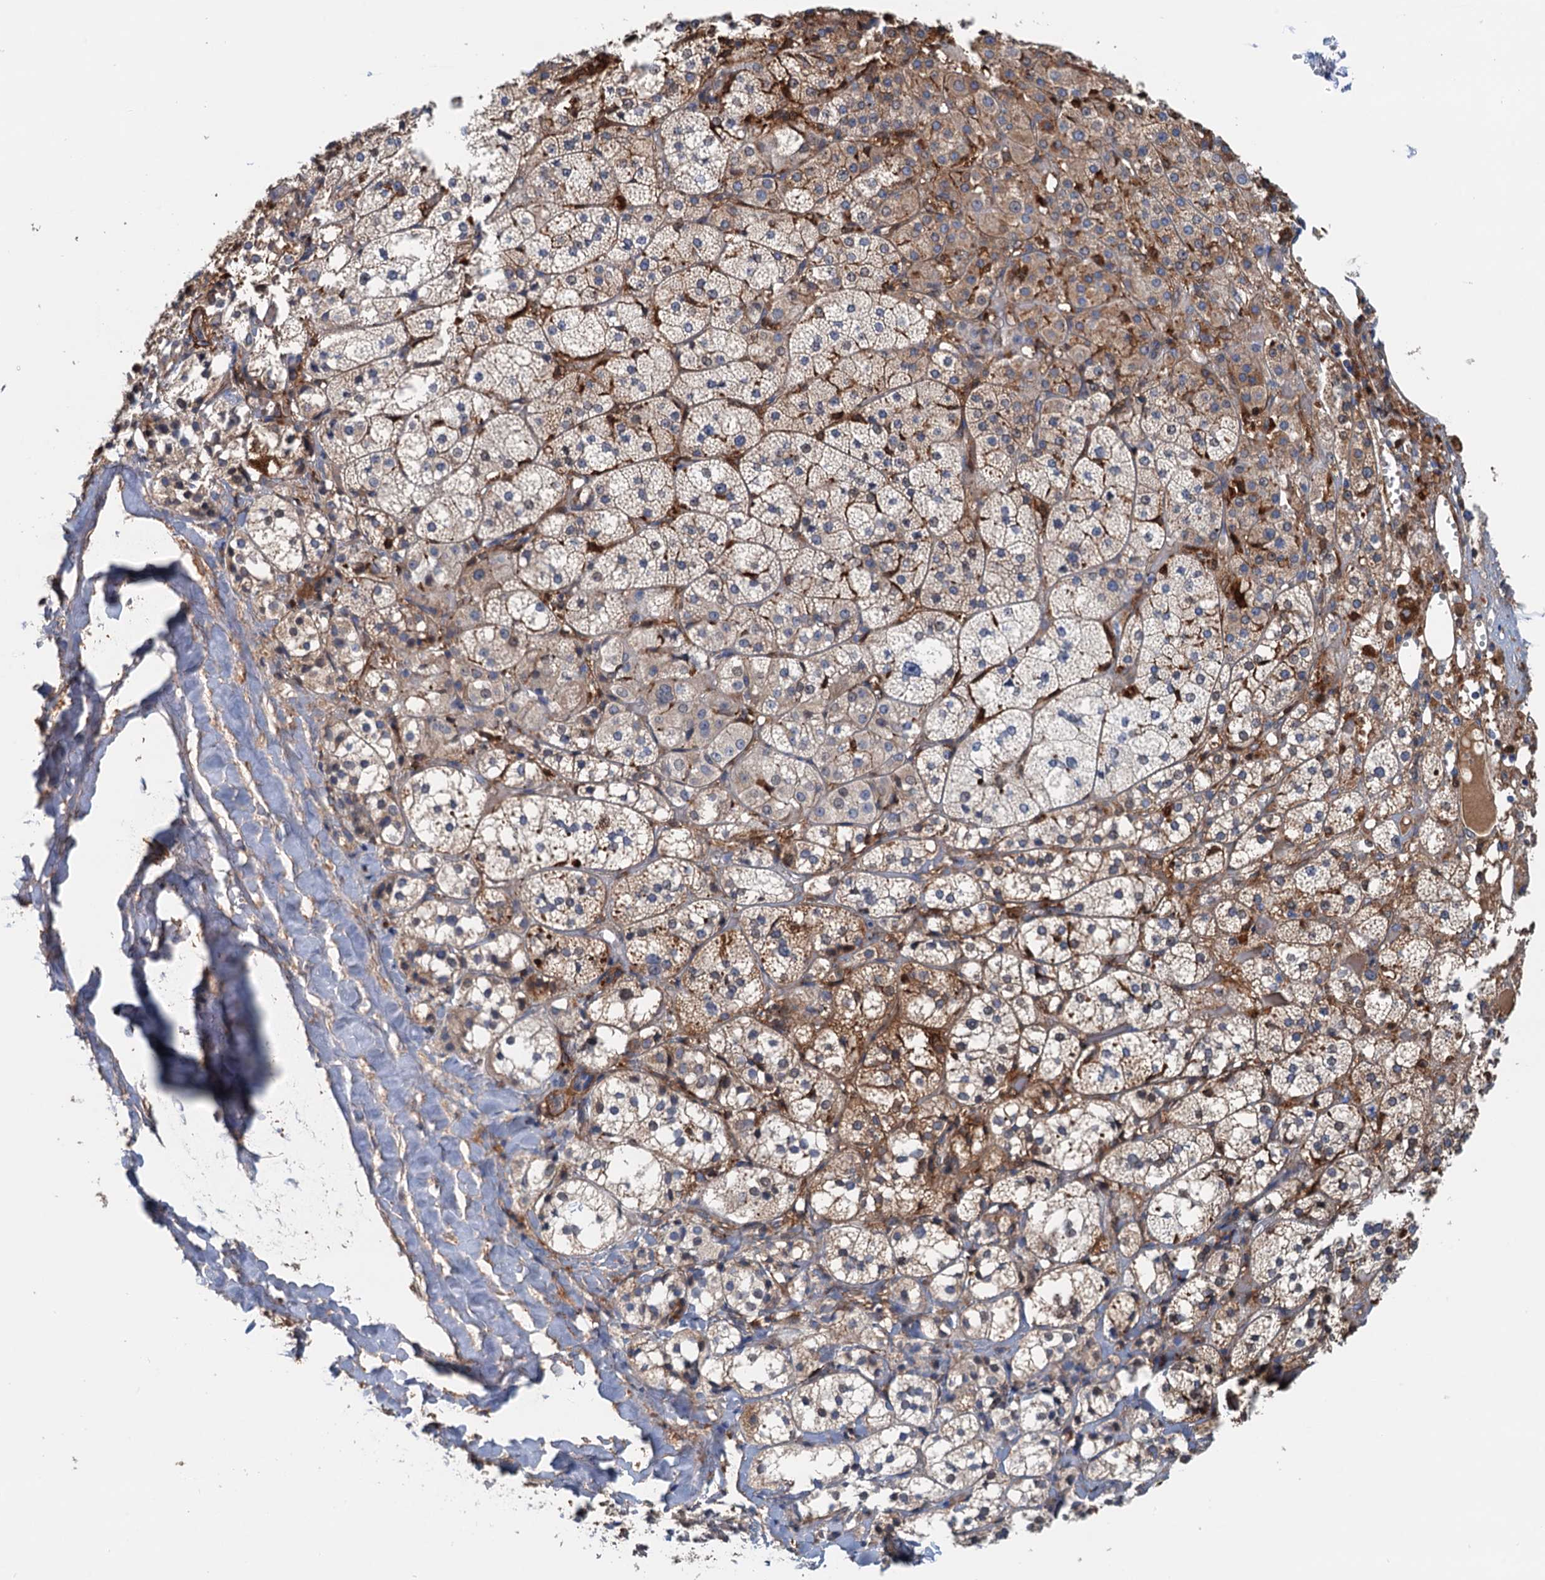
{"staining": {"intensity": "moderate", "quantity": "<25%", "location": "cytoplasmic/membranous"}, "tissue": "adrenal gland", "cell_type": "Glandular cells", "image_type": "normal", "snomed": [{"axis": "morphology", "description": "Normal tissue, NOS"}, {"axis": "topography", "description": "Adrenal gland"}], "caption": "About <25% of glandular cells in normal adrenal gland exhibit moderate cytoplasmic/membranous protein staining as visualized by brown immunohistochemical staining.", "gene": "CSTPP1", "patient": {"sex": "female", "age": 61}}